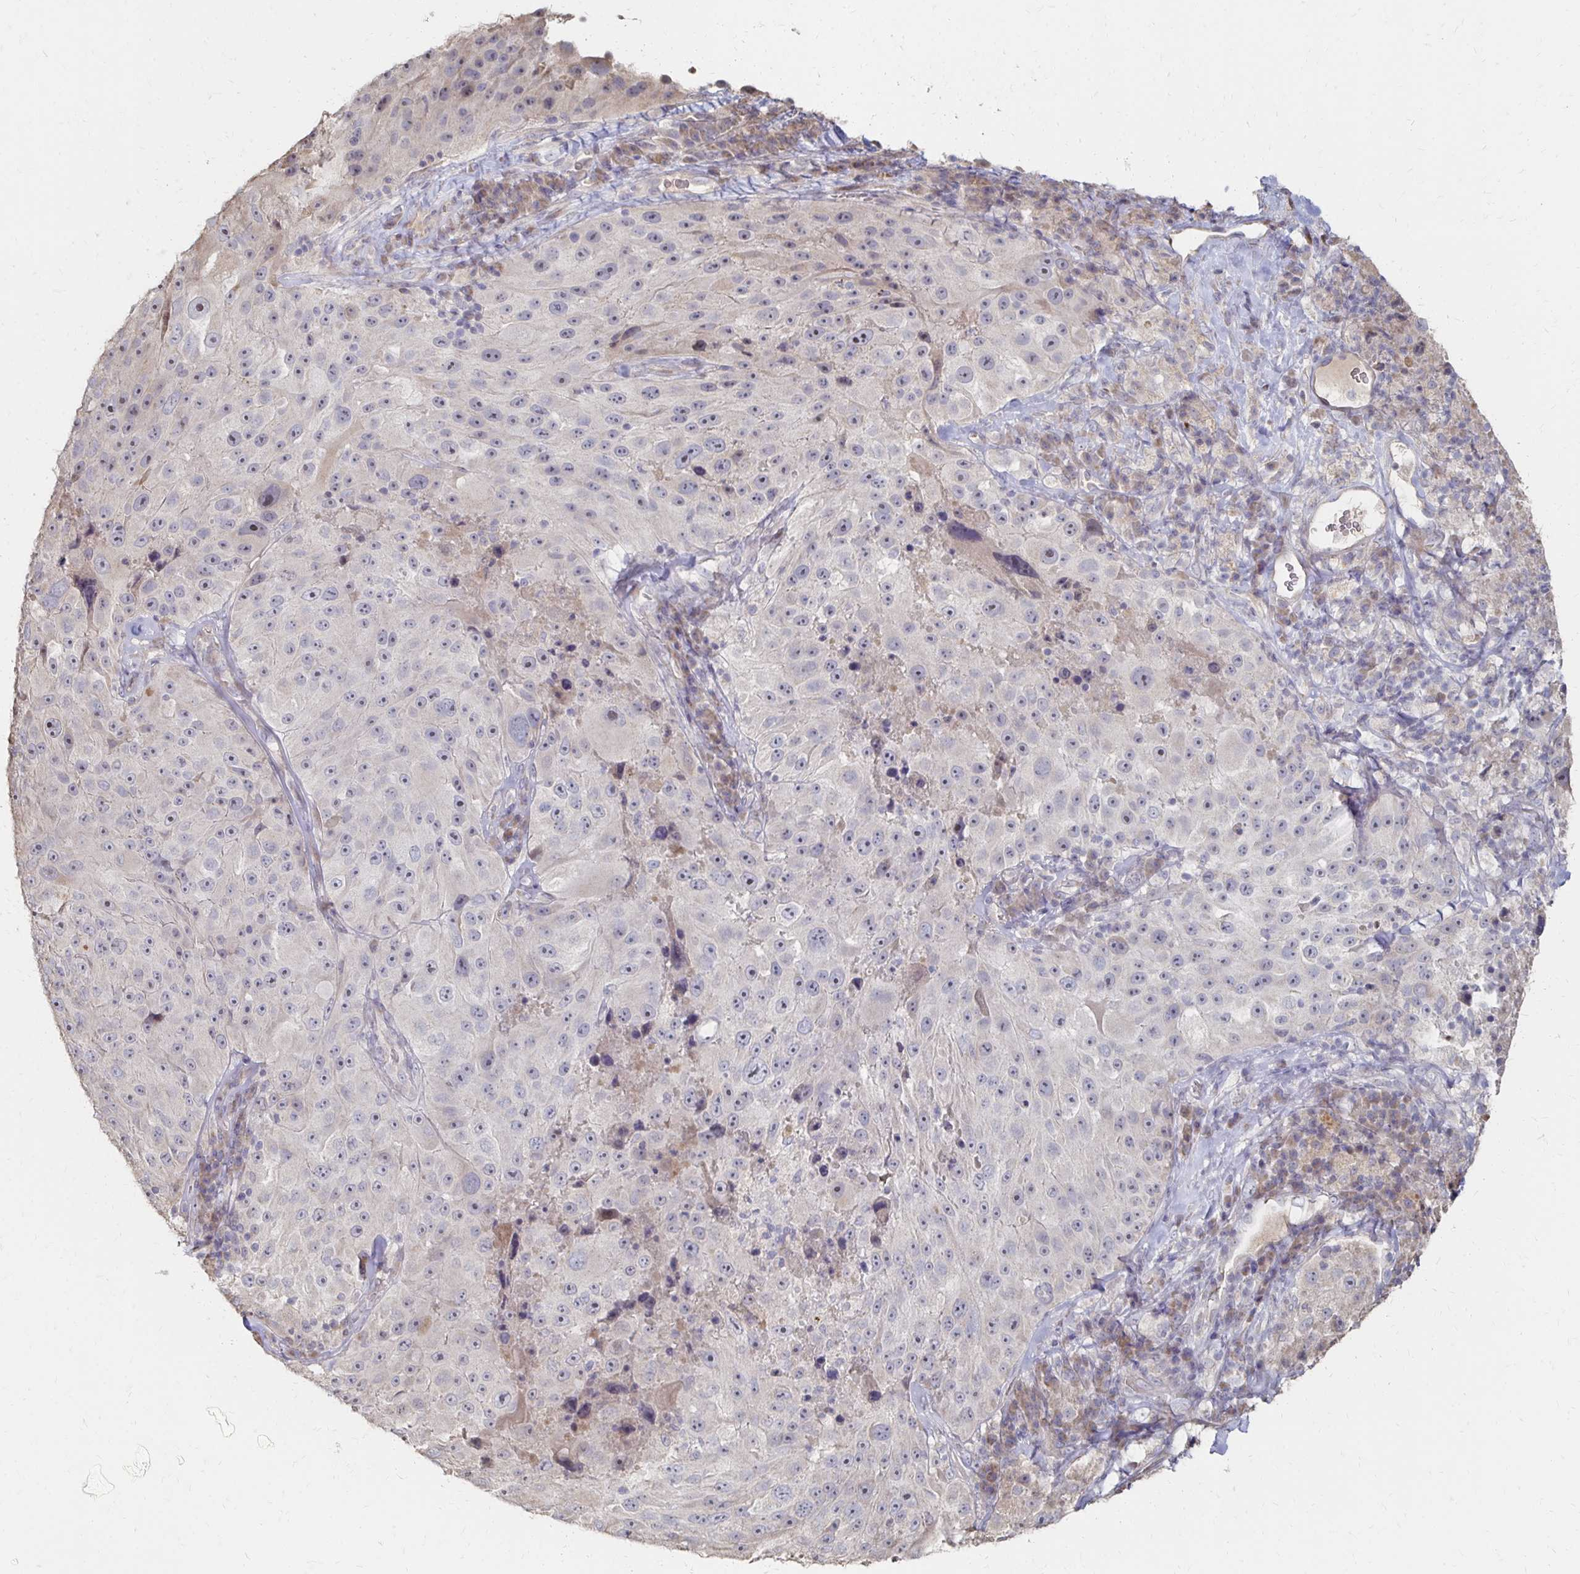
{"staining": {"intensity": "weak", "quantity": "<25%", "location": "cytoplasmic/membranous,nuclear"}, "tissue": "melanoma", "cell_type": "Tumor cells", "image_type": "cancer", "snomed": [{"axis": "morphology", "description": "Malignant melanoma, Metastatic site"}, {"axis": "topography", "description": "Lymph node"}], "caption": "Immunohistochemistry (IHC) image of neoplastic tissue: human malignant melanoma (metastatic site) stained with DAB (3,3'-diaminobenzidine) displays no significant protein staining in tumor cells.", "gene": "ZNF727", "patient": {"sex": "male", "age": 62}}